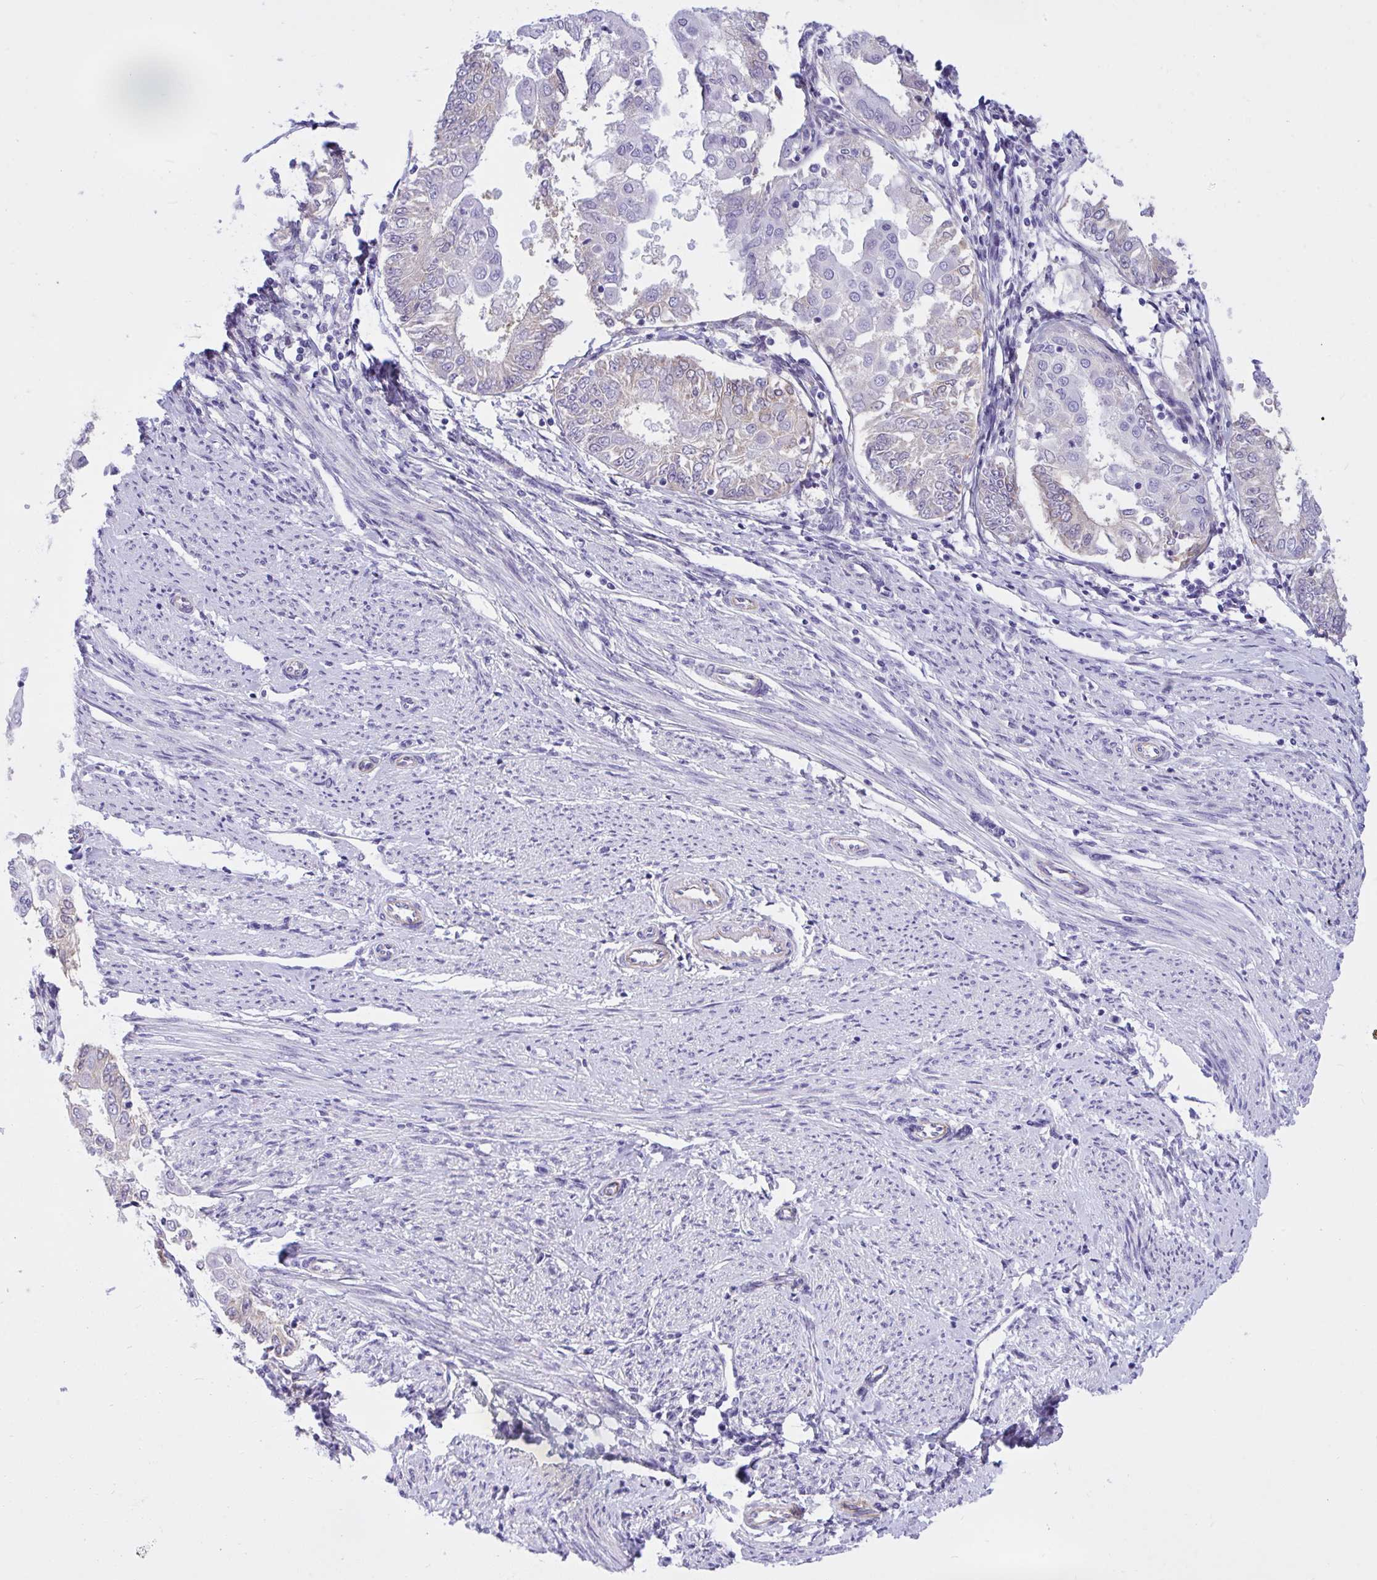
{"staining": {"intensity": "negative", "quantity": "none", "location": "none"}, "tissue": "endometrial cancer", "cell_type": "Tumor cells", "image_type": "cancer", "snomed": [{"axis": "morphology", "description": "Adenocarcinoma, NOS"}, {"axis": "topography", "description": "Endometrium"}], "caption": "Endometrial cancer (adenocarcinoma) stained for a protein using immunohistochemistry exhibits no expression tumor cells.", "gene": "TLN2", "patient": {"sex": "female", "age": 68}}